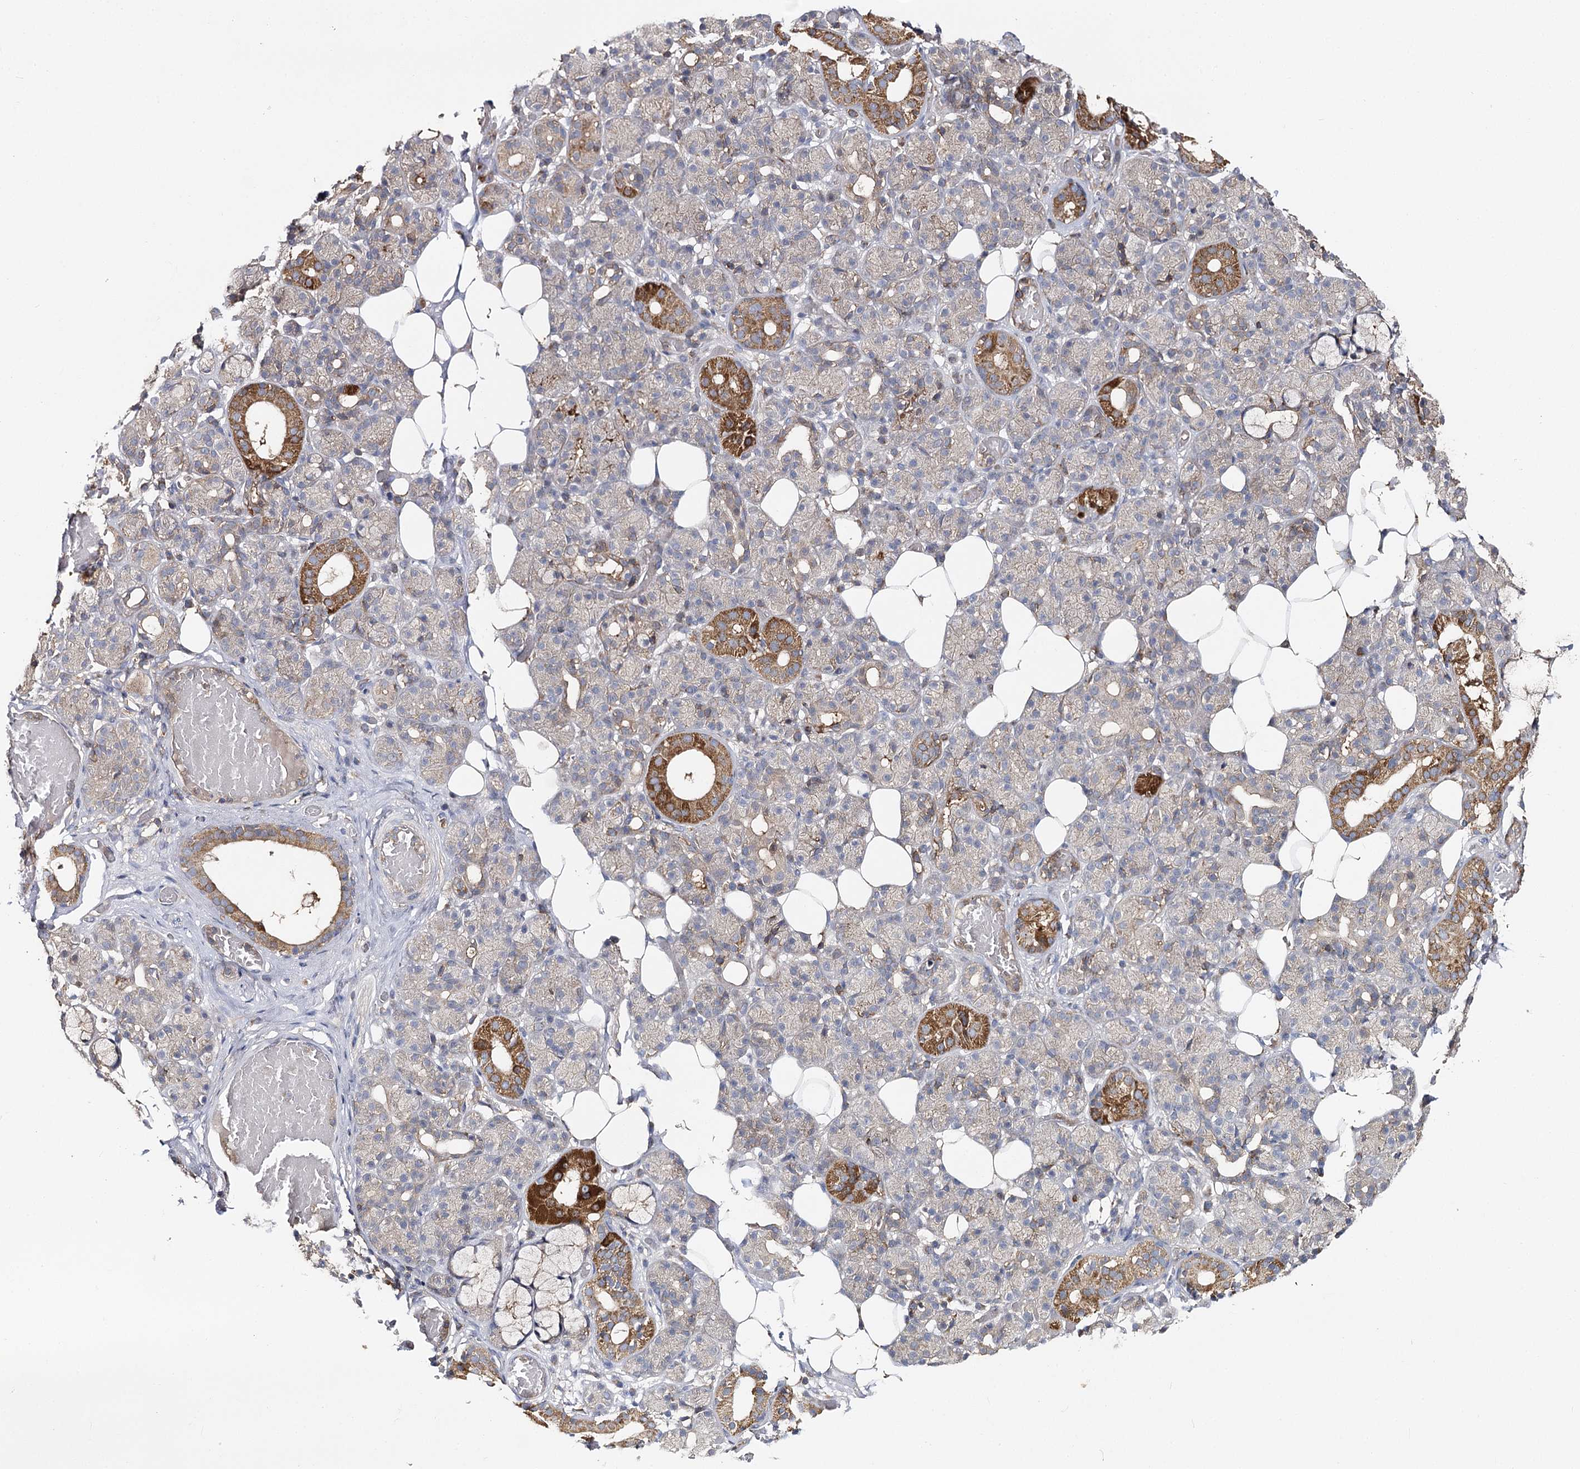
{"staining": {"intensity": "strong", "quantity": "<25%", "location": "cytoplasmic/membranous"}, "tissue": "salivary gland", "cell_type": "Glandular cells", "image_type": "normal", "snomed": [{"axis": "morphology", "description": "Normal tissue, NOS"}, {"axis": "topography", "description": "Salivary gland"}], "caption": "Immunohistochemistry image of unremarkable salivary gland: salivary gland stained using IHC shows medium levels of strong protein expression localized specifically in the cytoplasmic/membranous of glandular cells, appearing as a cytoplasmic/membranous brown color.", "gene": "SEC24B", "patient": {"sex": "male", "age": 63}}